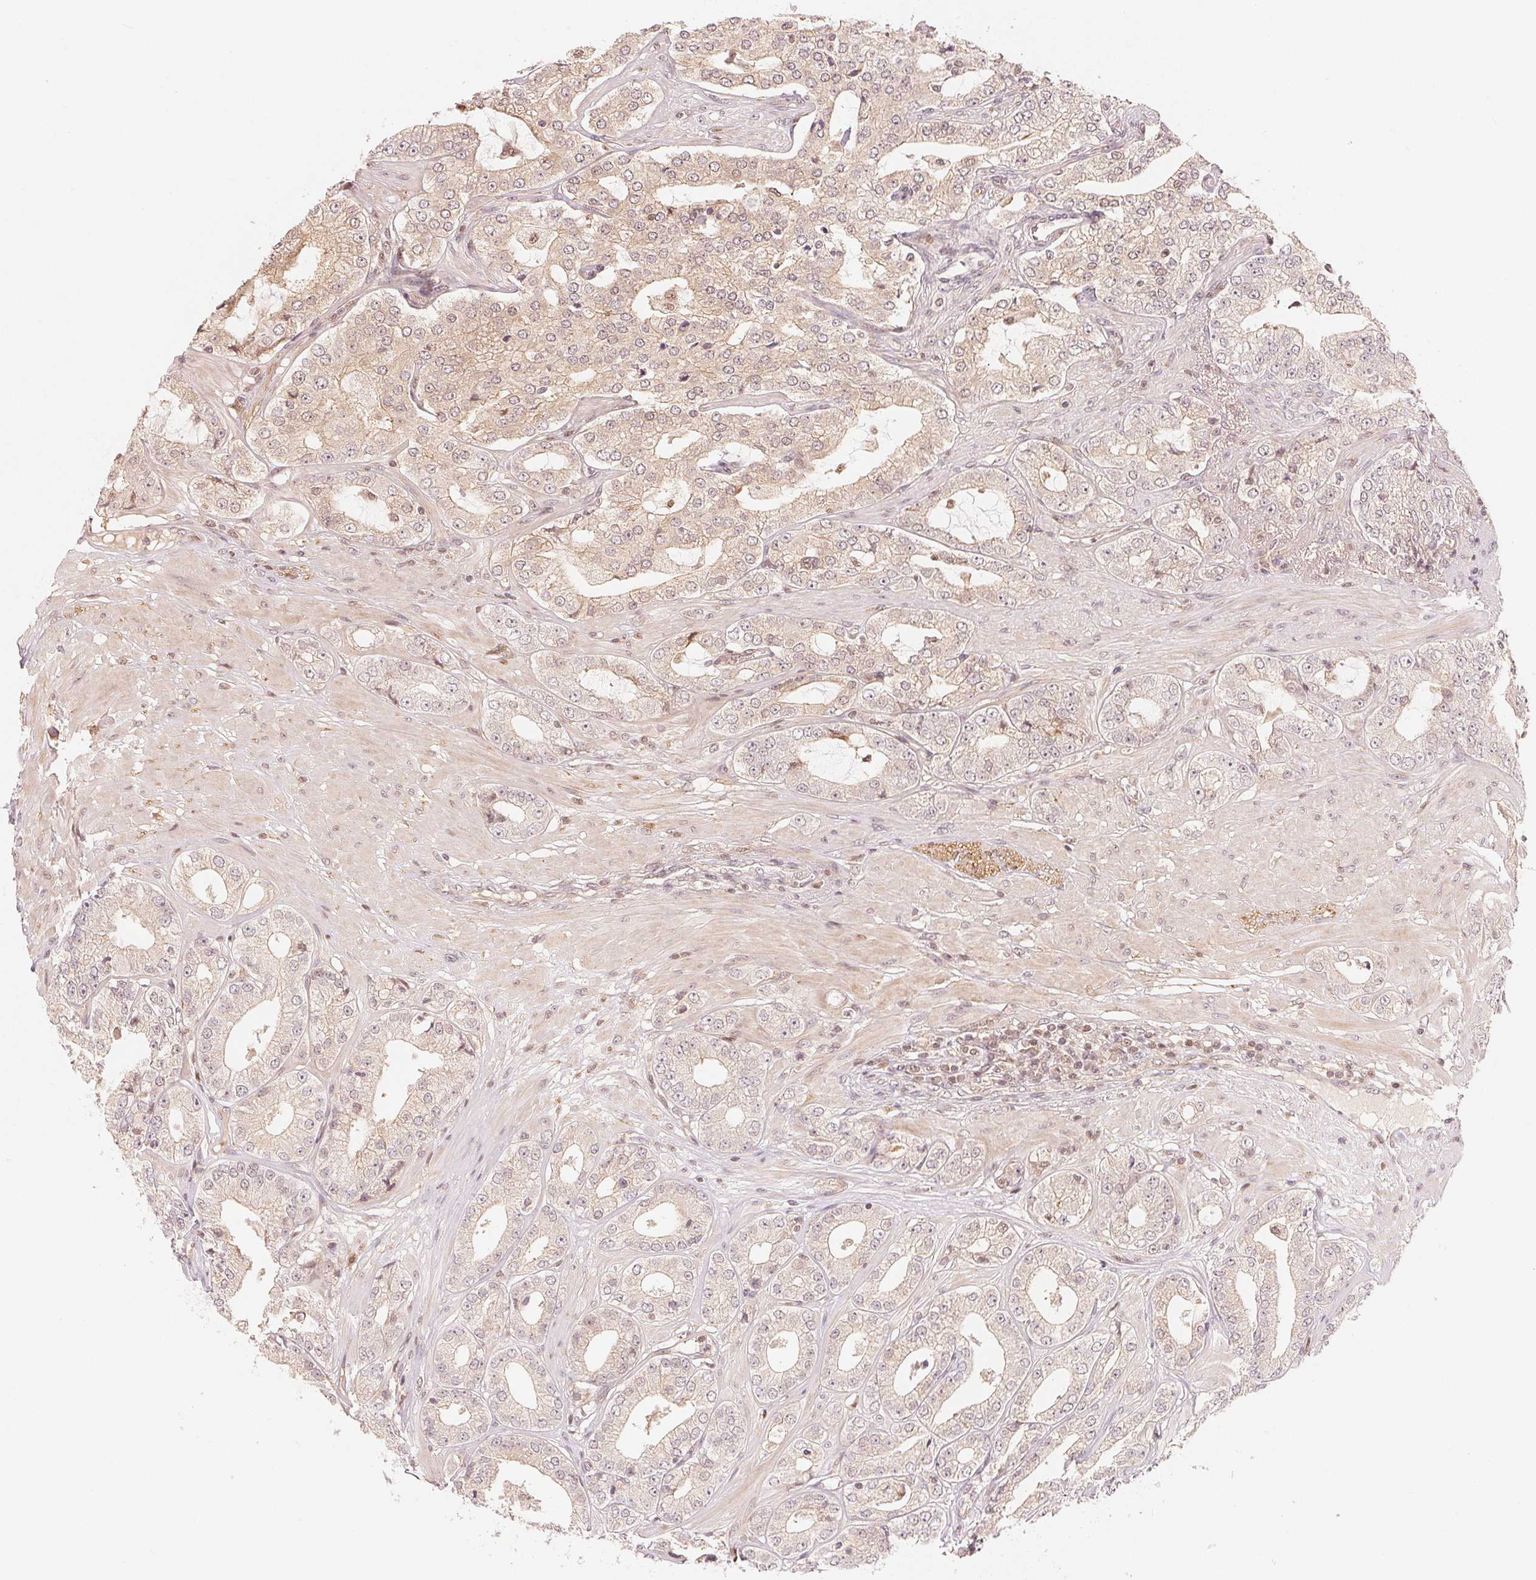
{"staining": {"intensity": "weak", "quantity": "25%-75%", "location": "cytoplasmic/membranous"}, "tissue": "prostate cancer", "cell_type": "Tumor cells", "image_type": "cancer", "snomed": [{"axis": "morphology", "description": "Adenocarcinoma, Low grade"}, {"axis": "topography", "description": "Prostate"}], "caption": "The image demonstrates a brown stain indicating the presence of a protein in the cytoplasmic/membranous of tumor cells in low-grade adenocarcinoma (prostate).", "gene": "PRKN", "patient": {"sex": "male", "age": 60}}